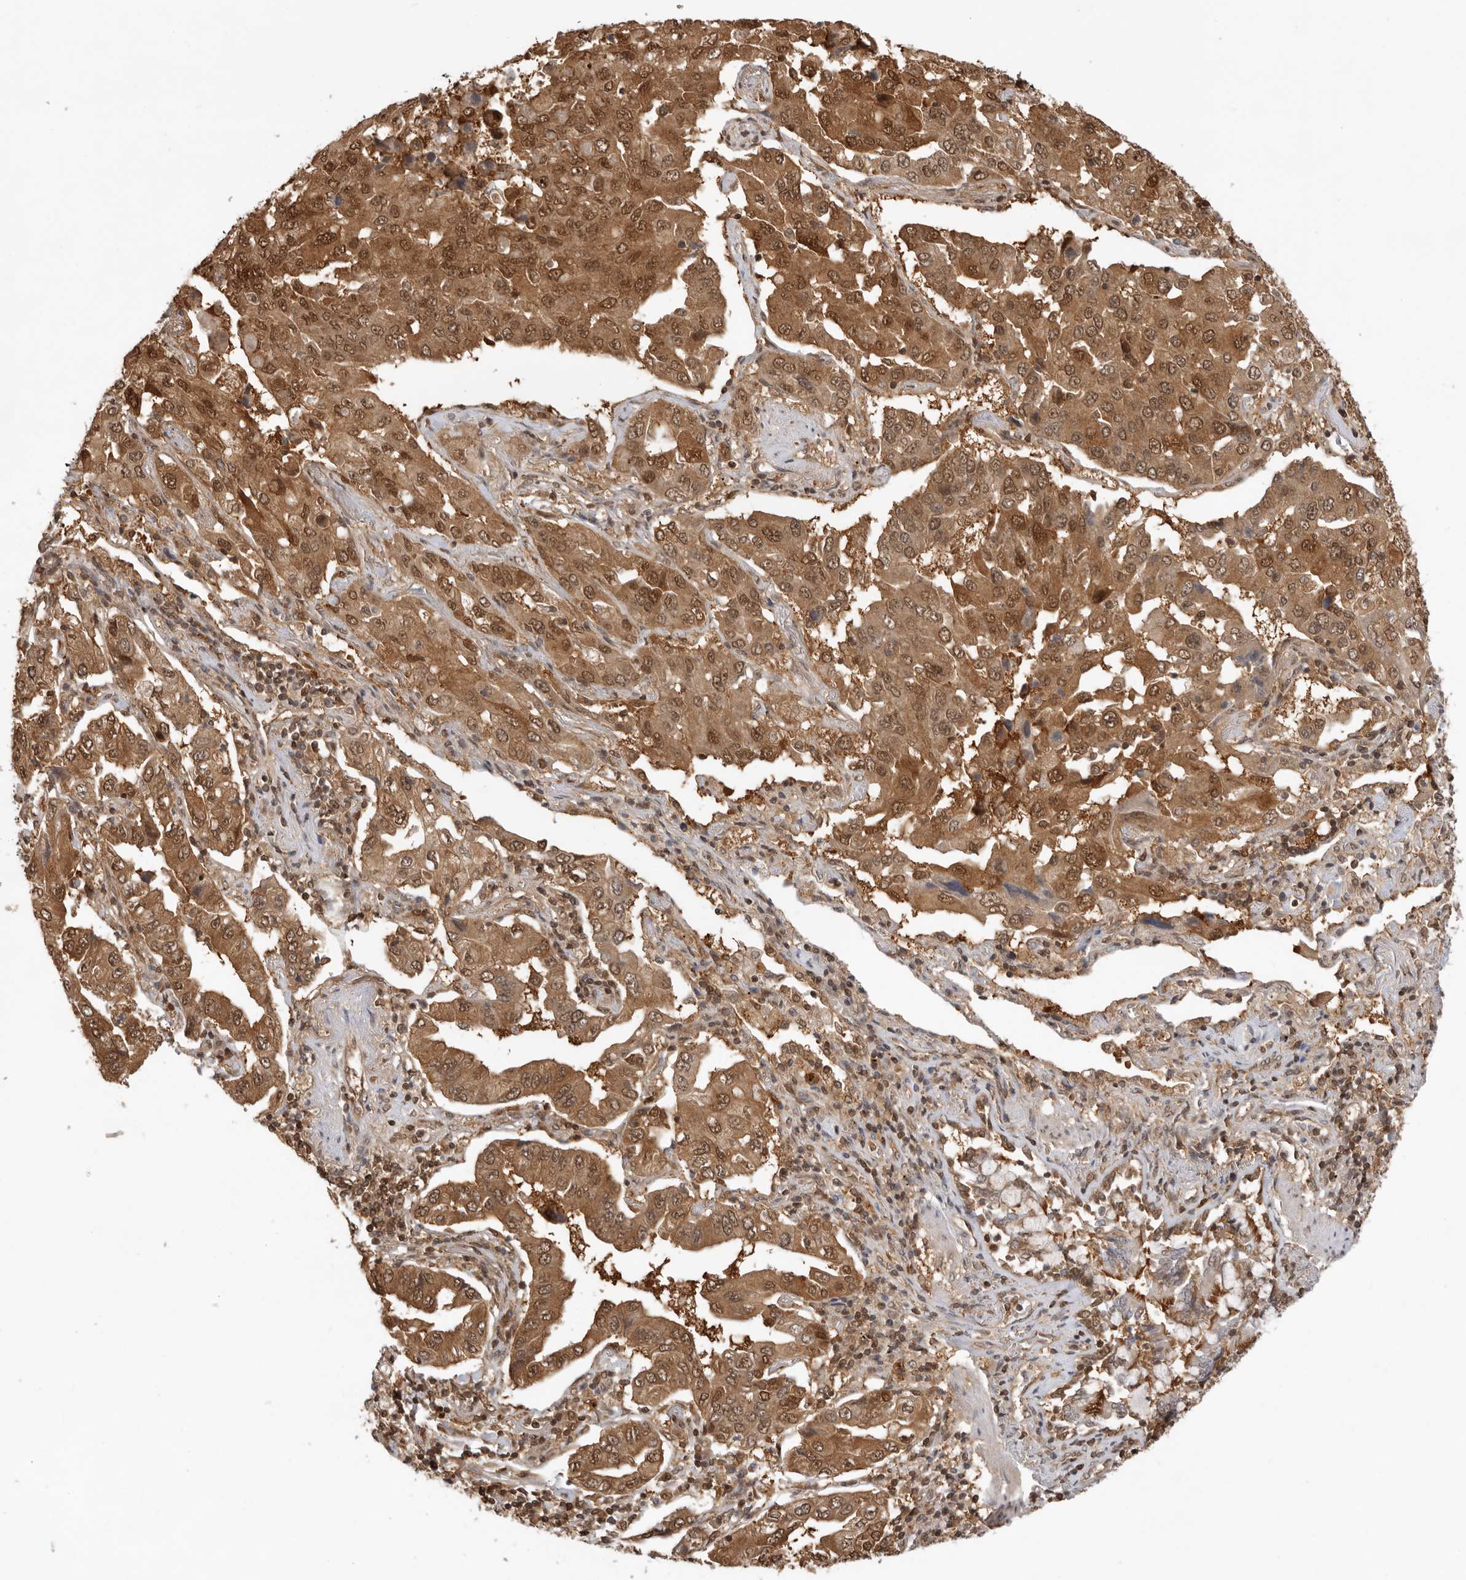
{"staining": {"intensity": "moderate", "quantity": ">75%", "location": "cytoplasmic/membranous,nuclear"}, "tissue": "lung cancer", "cell_type": "Tumor cells", "image_type": "cancer", "snomed": [{"axis": "morphology", "description": "Adenocarcinoma, NOS"}, {"axis": "topography", "description": "Lung"}], "caption": "Protein staining reveals moderate cytoplasmic/membranous and nuclear staining in about >75% of tumor cells in lung cancer.", "gene": "ADPRS", "patient": {"sex": "female", "age": 65}}